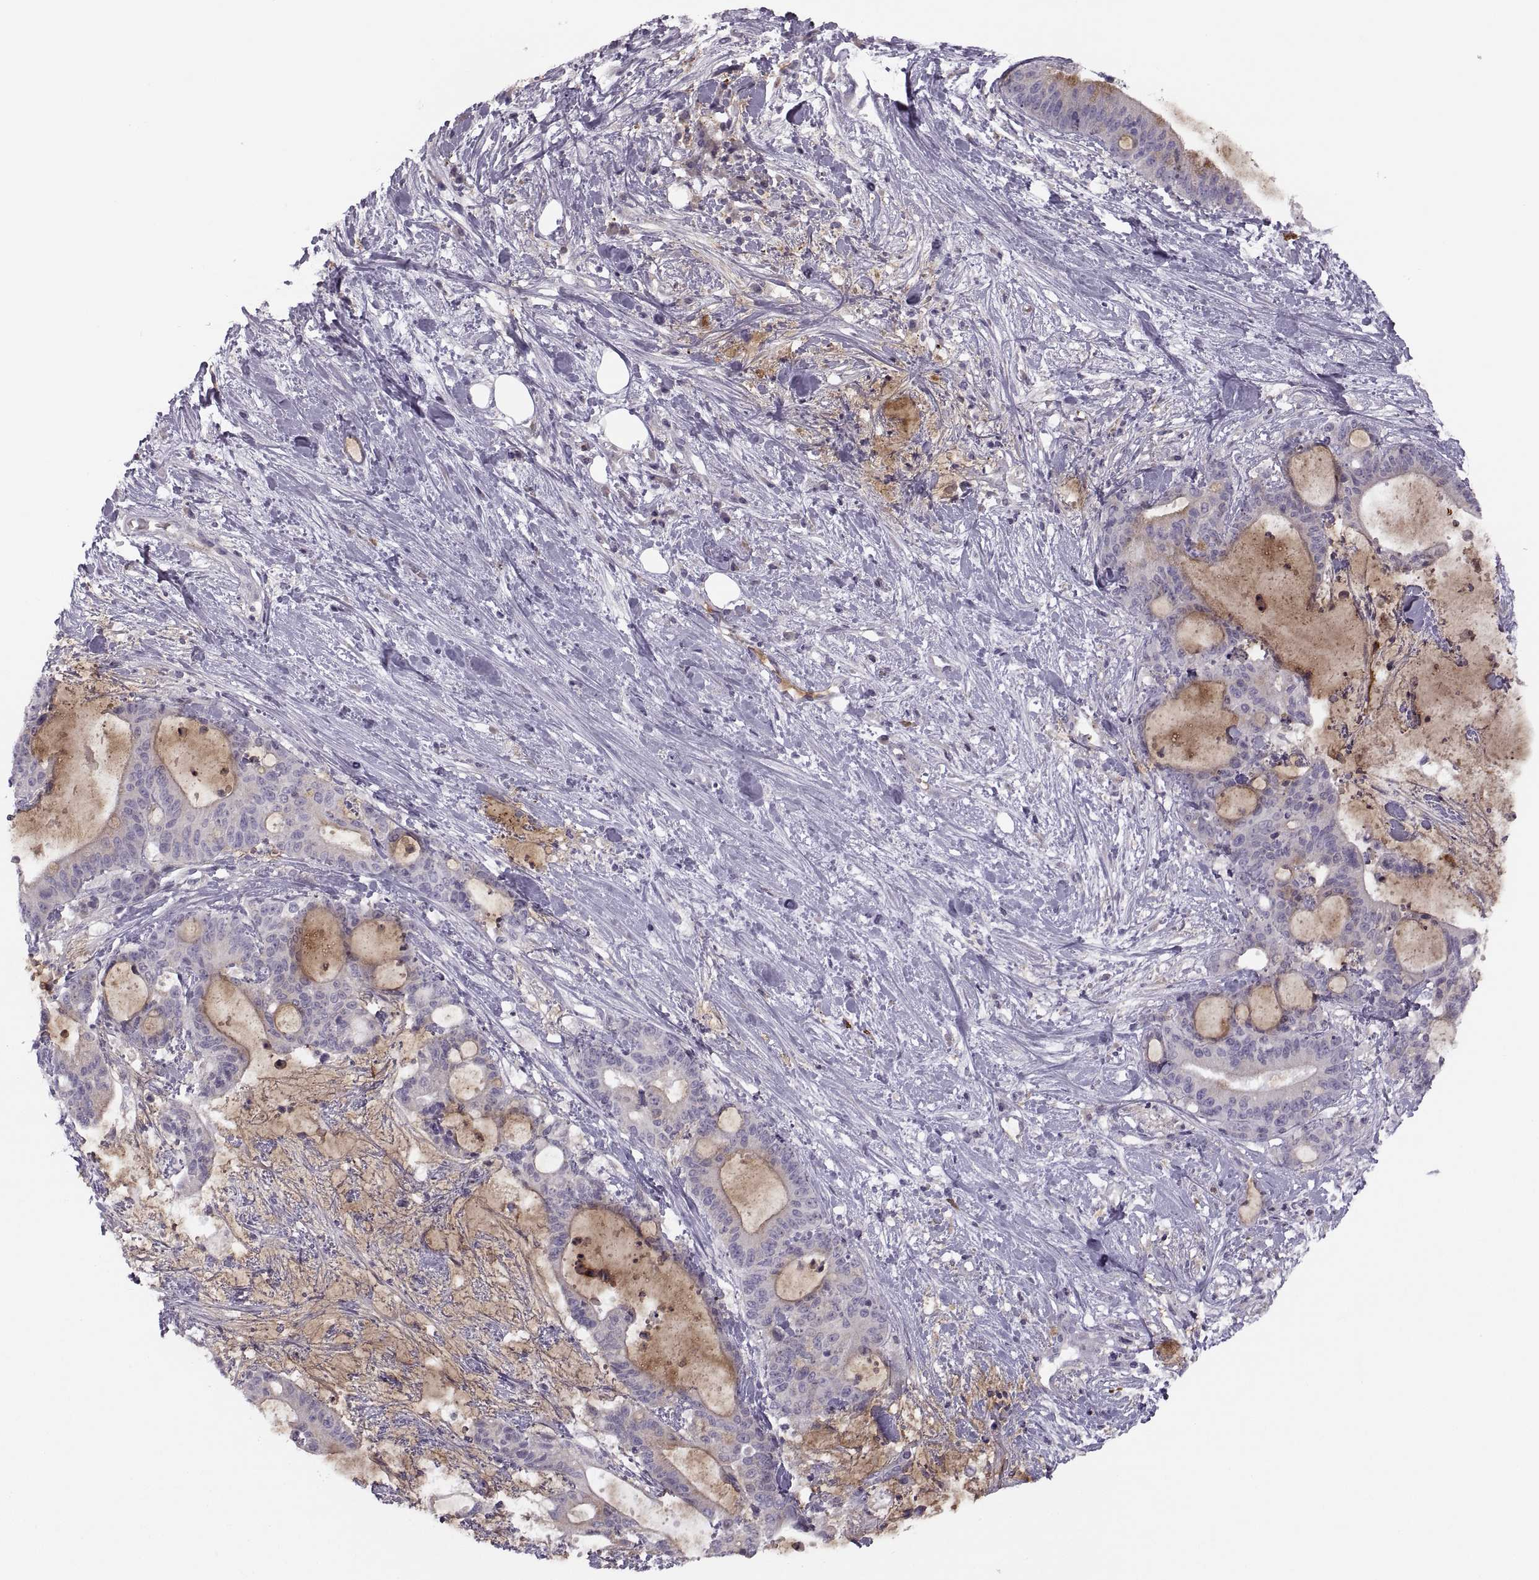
{"staining": {"intensity": "negative", "quantity": "none", "location": "none"}, "tissue": "liver cancer", "cell_type": "Tumor cells", "image_type": "cancer", "snomed": [{"axis": "morphology", "description": "Cholangiocarcinoma"}, {"axis": "topography", "description": "Liver"}], "caption": "Immunohistochemistry (IHC) photomicrograph of human liver cancer (cholangiocarcinoma) stained for a protein (brown), which displays no positivity in tumor cells. (DAB (3,3'-diaminobenzidine) IHC, high magnification).", "gene": "H2AP", "patient": {"sex": "female", "age": 73}}